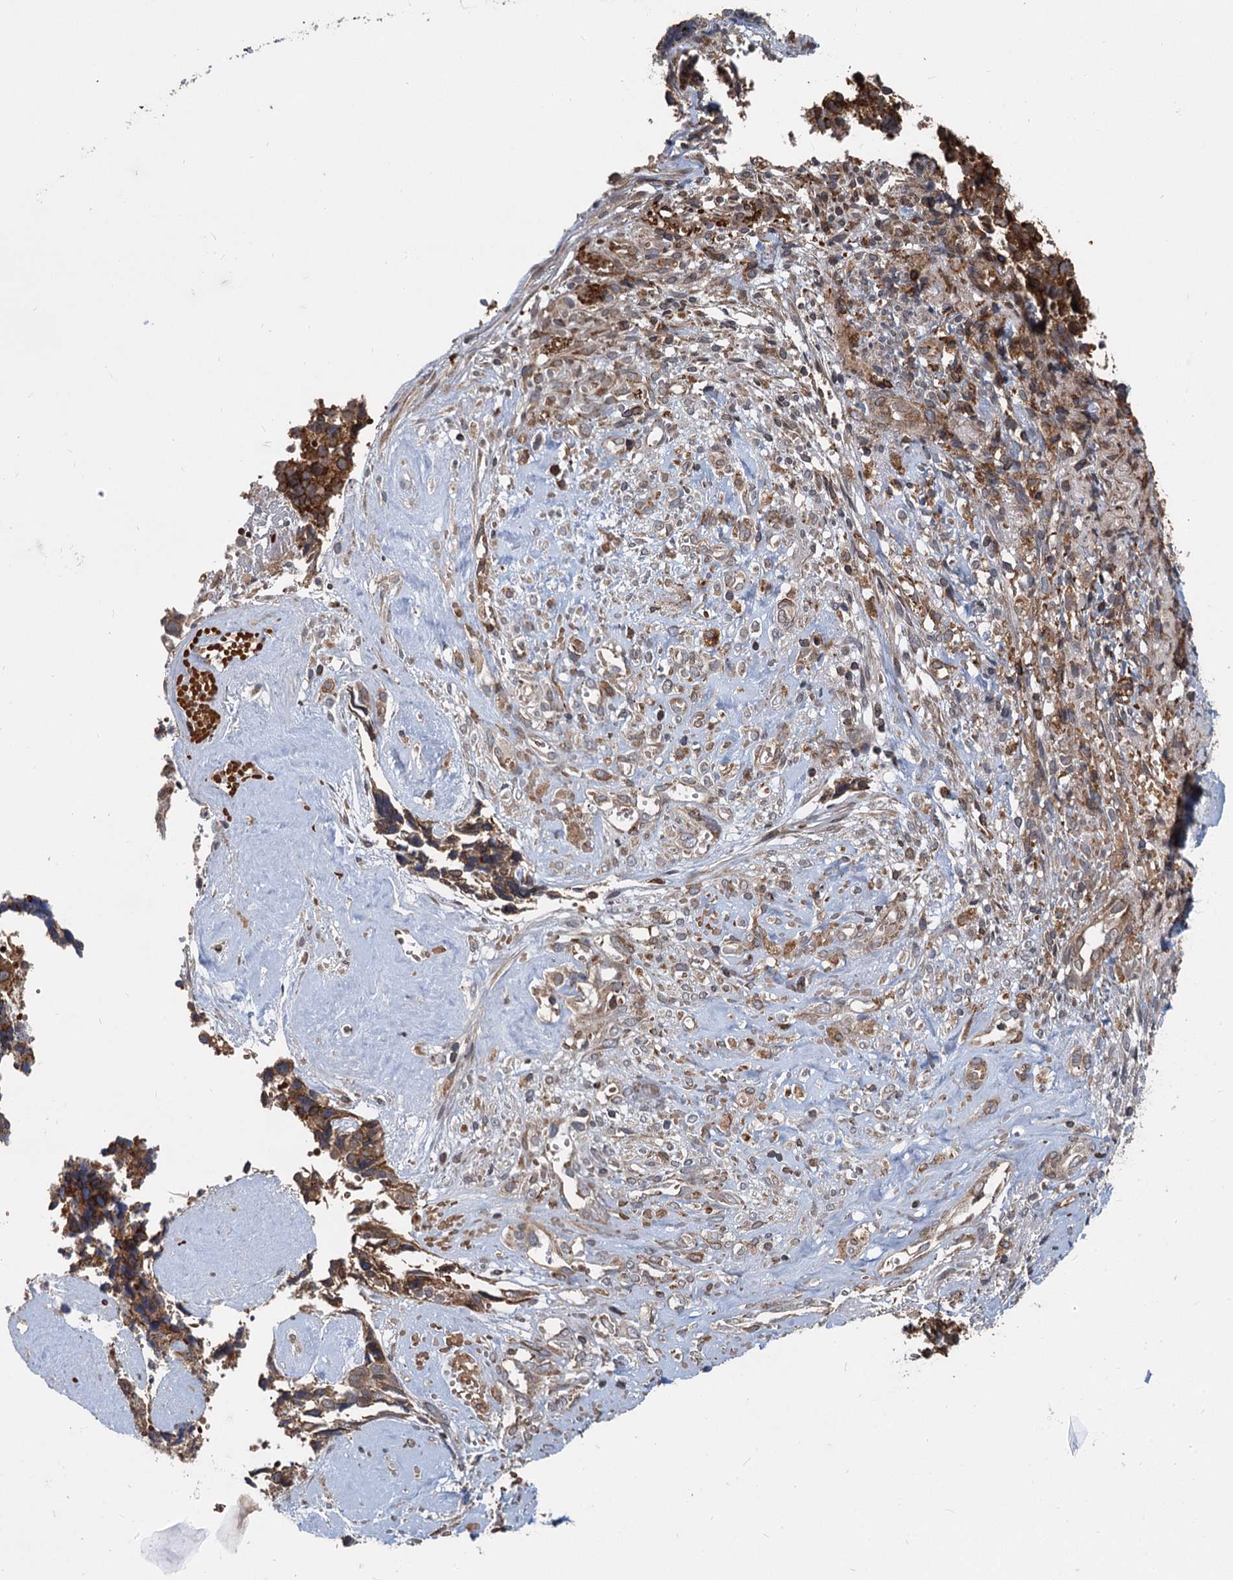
{"staining": {"intensity": "moderate", "quantity": "25%-75%", "location": "cytoplasmic/membranous"}, "tissue": "cervical cancer", "cell_type": "Tumor cells", "image_type": "cancer", "snomed": [{"axis": "morphology", "description": "Squamous cell carcinoma, NOS"}, {"axis": "topography", "description": "Cervix"}], "caption": "Brown immunohistochemical staining in cervical squamous cell carcinoma exhibits moderate cytoplasmic/membranous staining in approximately 25%-75% of tumor cells.", "gene": "STIM1", "patient": {"sex": "female", "age": 63}}